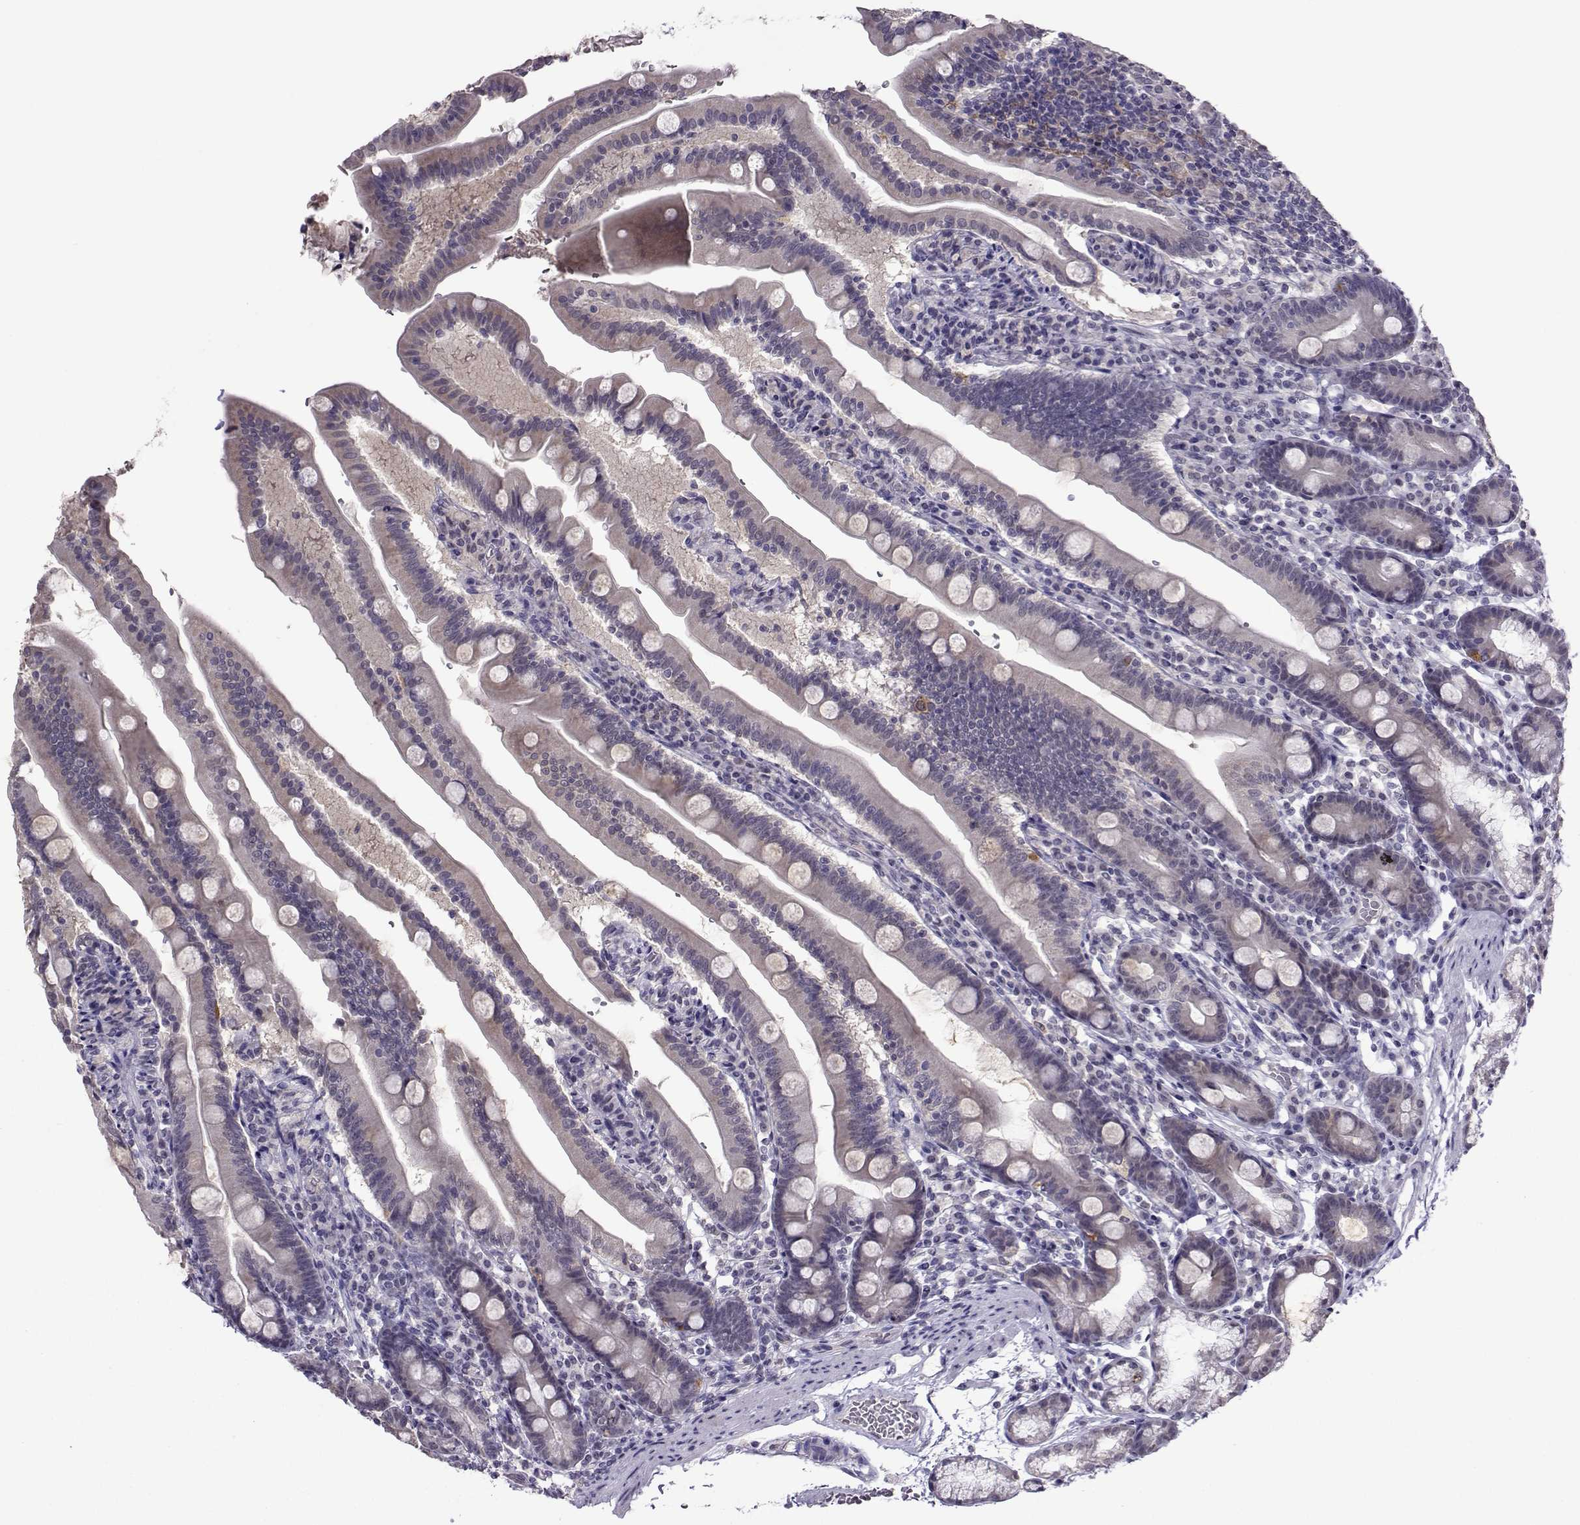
{"staining": {"intensity": "negative", "quantity": "none", "location": "none"}, "tissue": "duodenum", "cell_type": "Glandular cells", "image_type": "normal", "snomed": [{"axis": "morphology", "description": "Normal tissue, NOS"}, {"axis": "topography", "description": "Duodenum"}], "caption": "Duodenum stained for a protein using immunohistochemistry shows no positivity glandular cells.", "gene": "DDX20", "patient": {"sex": "female", "age": 67}}